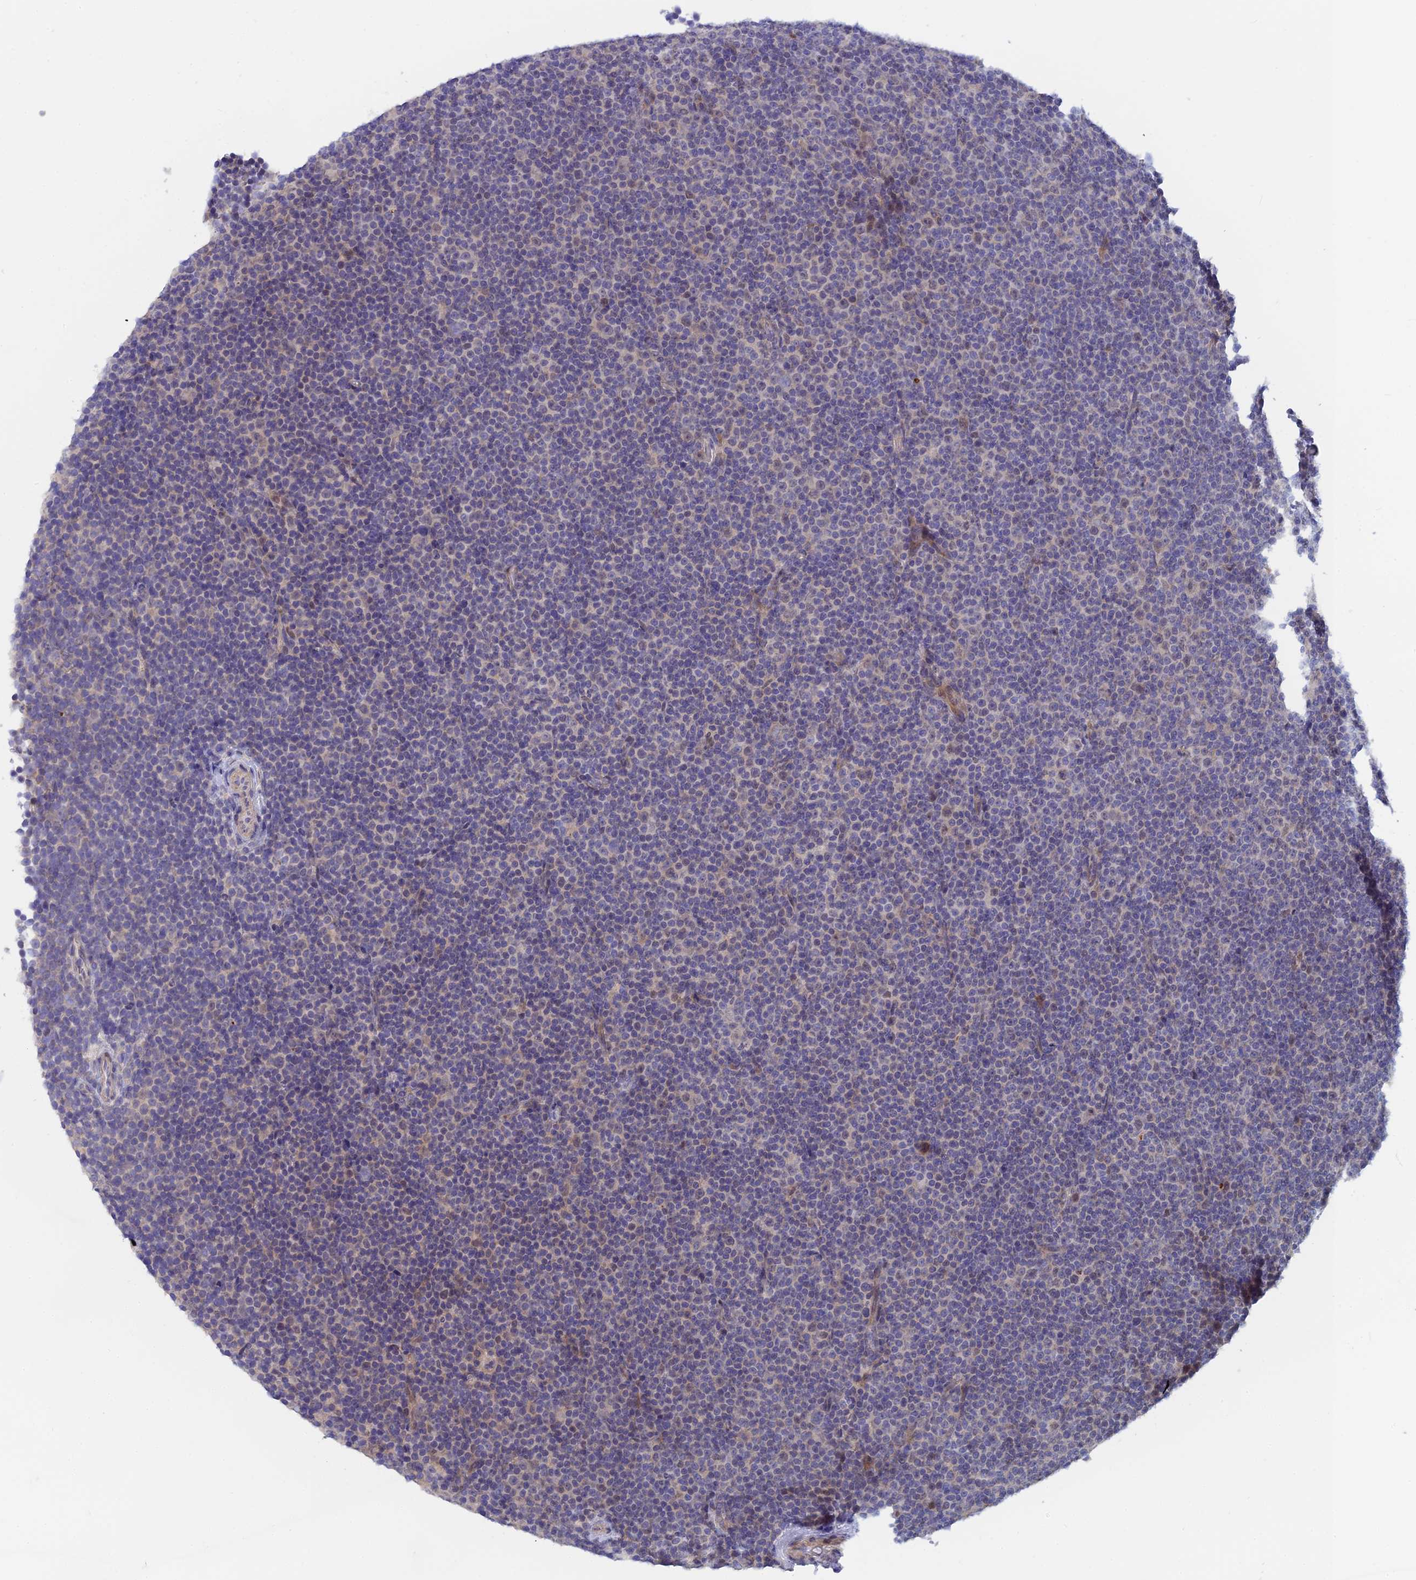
{"staining": {"intensity": "weak", "quantity": "<25%", "location": "nuclear"}, "tissue": "lymphoma", "cell_type": "Tumor cells", "image_type": "cancer", "snomed": [{"axis": "morphology", "description": "Malignant lymphoma, non-Hodgkin's type, Low grade"}, {"axis": "topography", "description": "Lymph node"}], "caption": "This is an immunohistochemistry photomicrograph of lymphoma. There is no expression in tumor cells.", "gene": "GIPC1", "patient": {"sex": "female", "age": 67}}